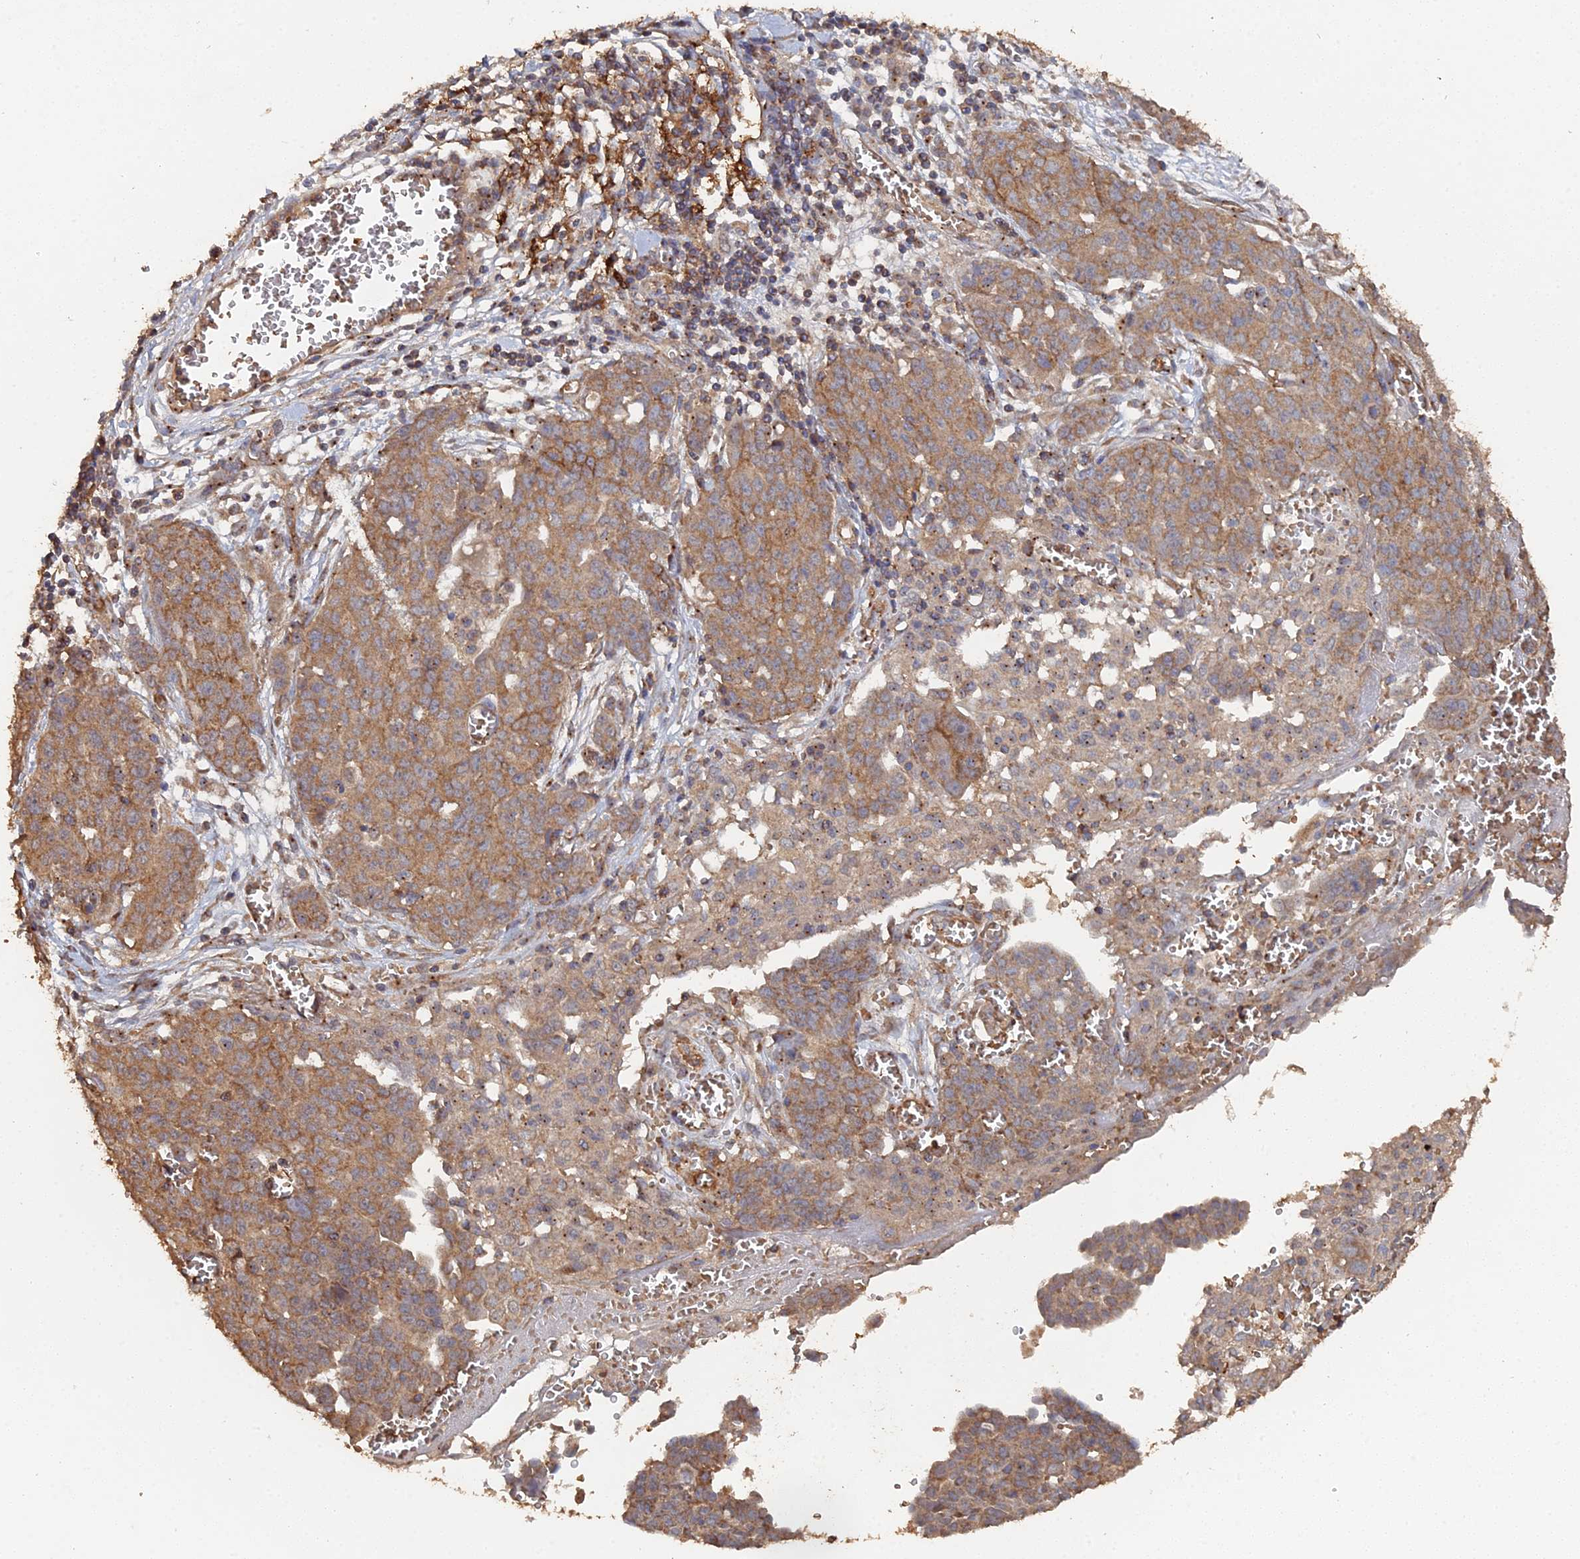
{"staining": {"intensity": "moderate", "quantity": ">75%", "location": "cytoplasmic/membranous"}, "tissue": "ovarian cancer", "cell_type": "Tumor cells", "image_type": "cancer", "snomed": [{"axis": "morphology", "description": "Cystadenocarcinoma, serous, NOS"}, {"axis": "topography", "description": "Soft tissue"}, {"axis": "topography", "description": "Ovary"}], "caption": "Ovarian cancer (serous cystadenocarcinoma) stained with a brown dye shows moderate cytoplasmic/membranous positive positivity in about >75% of tumor cells.", "gene": "SPANXN4", "patient": {"sex": "female", "age": 57}}